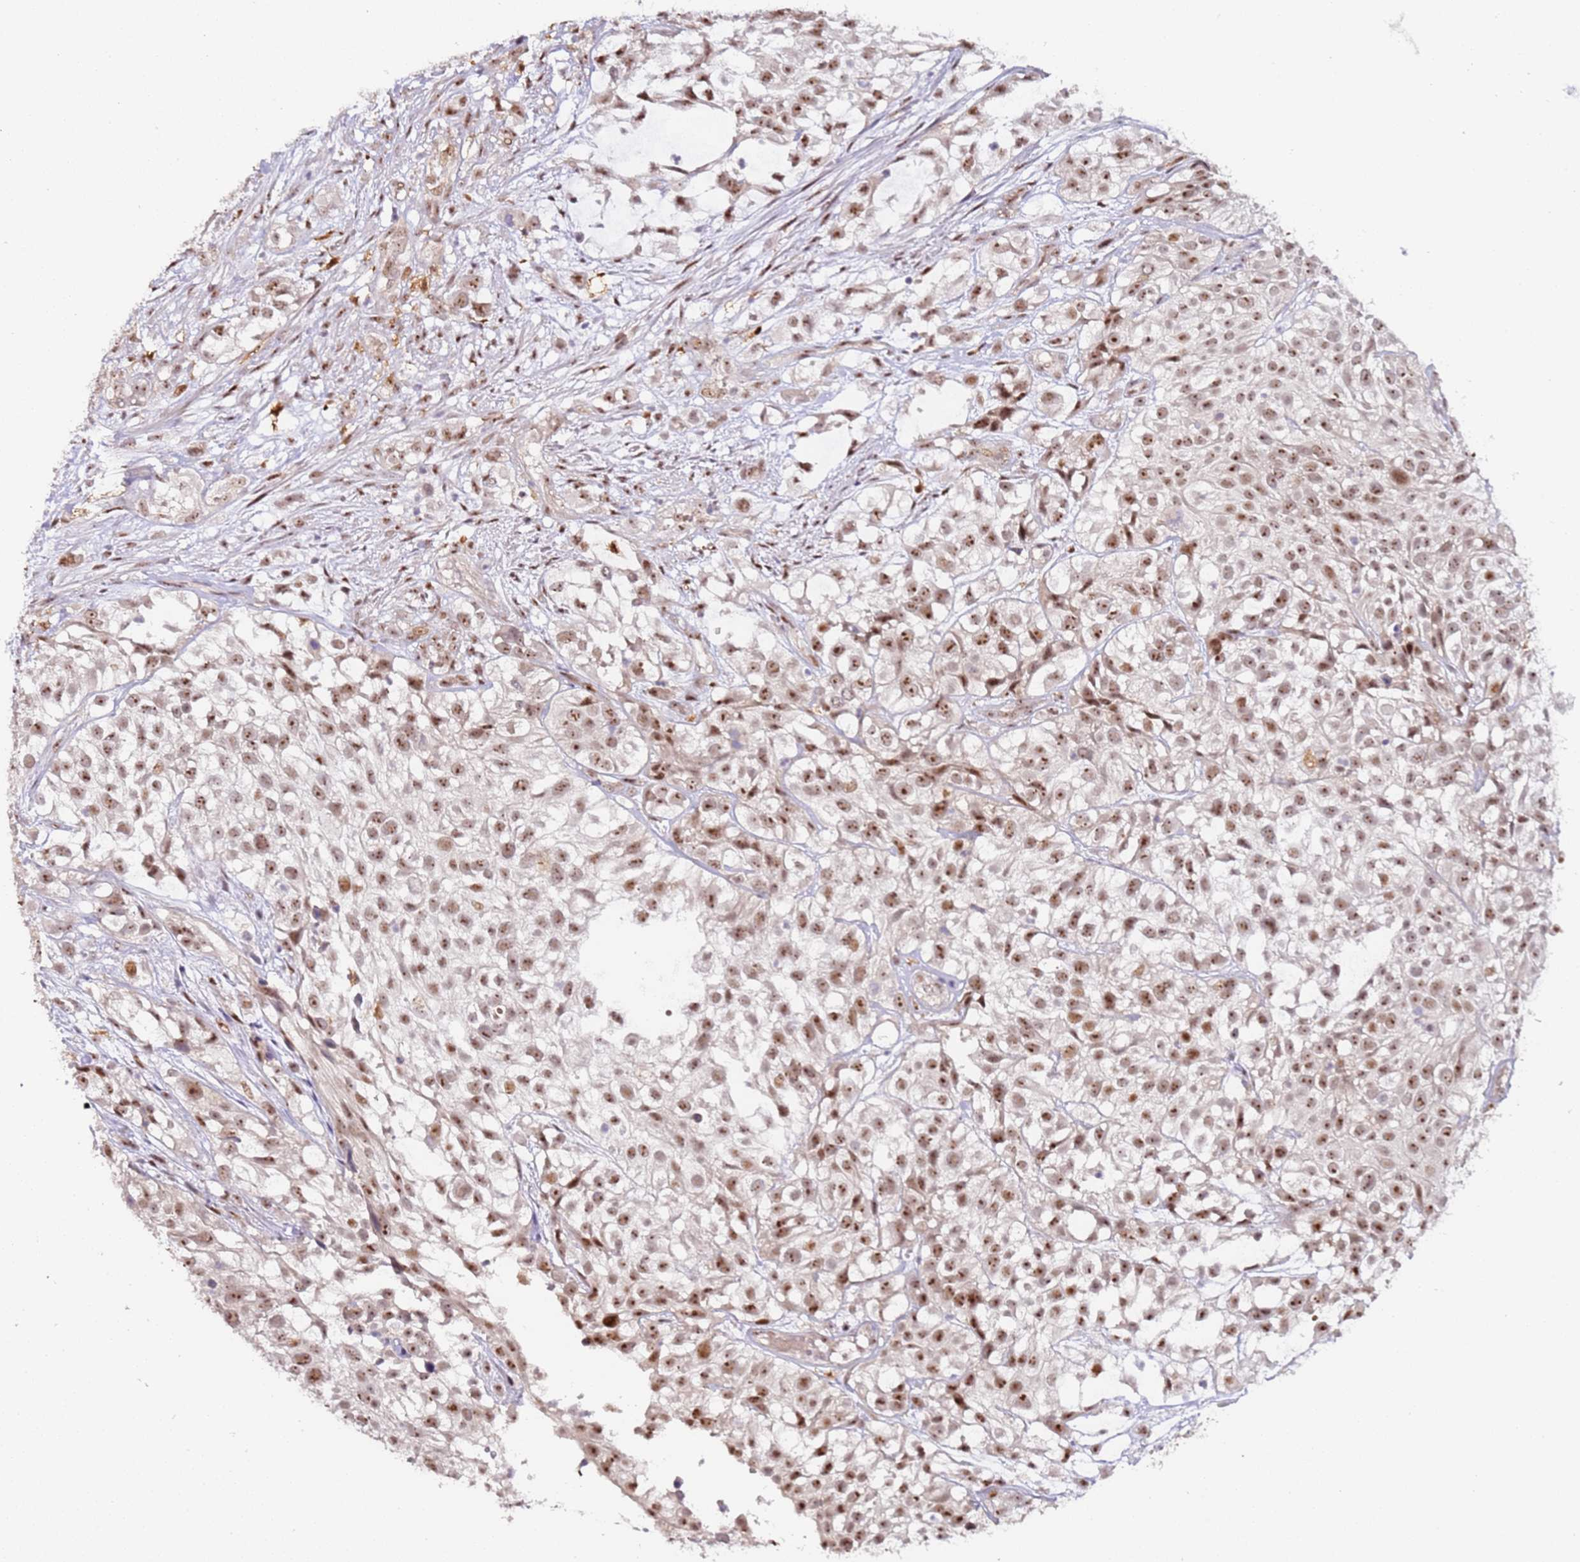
{"staining": {"intensity": "moderate", "quantity": ">75%", "location": "nuclear"}, "tissue": "urothelial cancer", "cell_type": "Tumor cells", "image_type": "cancer", "snomed": [{"axis": "morphology", "description": "Urothelial carcinoma, High grade"}, {"axis": "topography", "description": "Urinary bladder"}], "caption": "Immunohistochemistry of human urothelial cancer shows medium levels of moderate nuclear staining in approximately >75% of tumor cells. The protein of interest is stained brown, and the nuclei are stained in blue (DAB (3,3'-diaminobenzidine) IHC with brightfield microscopy, high magnification).", "gene": "LGALSL", "patient": {"sex": "male", "age": 56}}